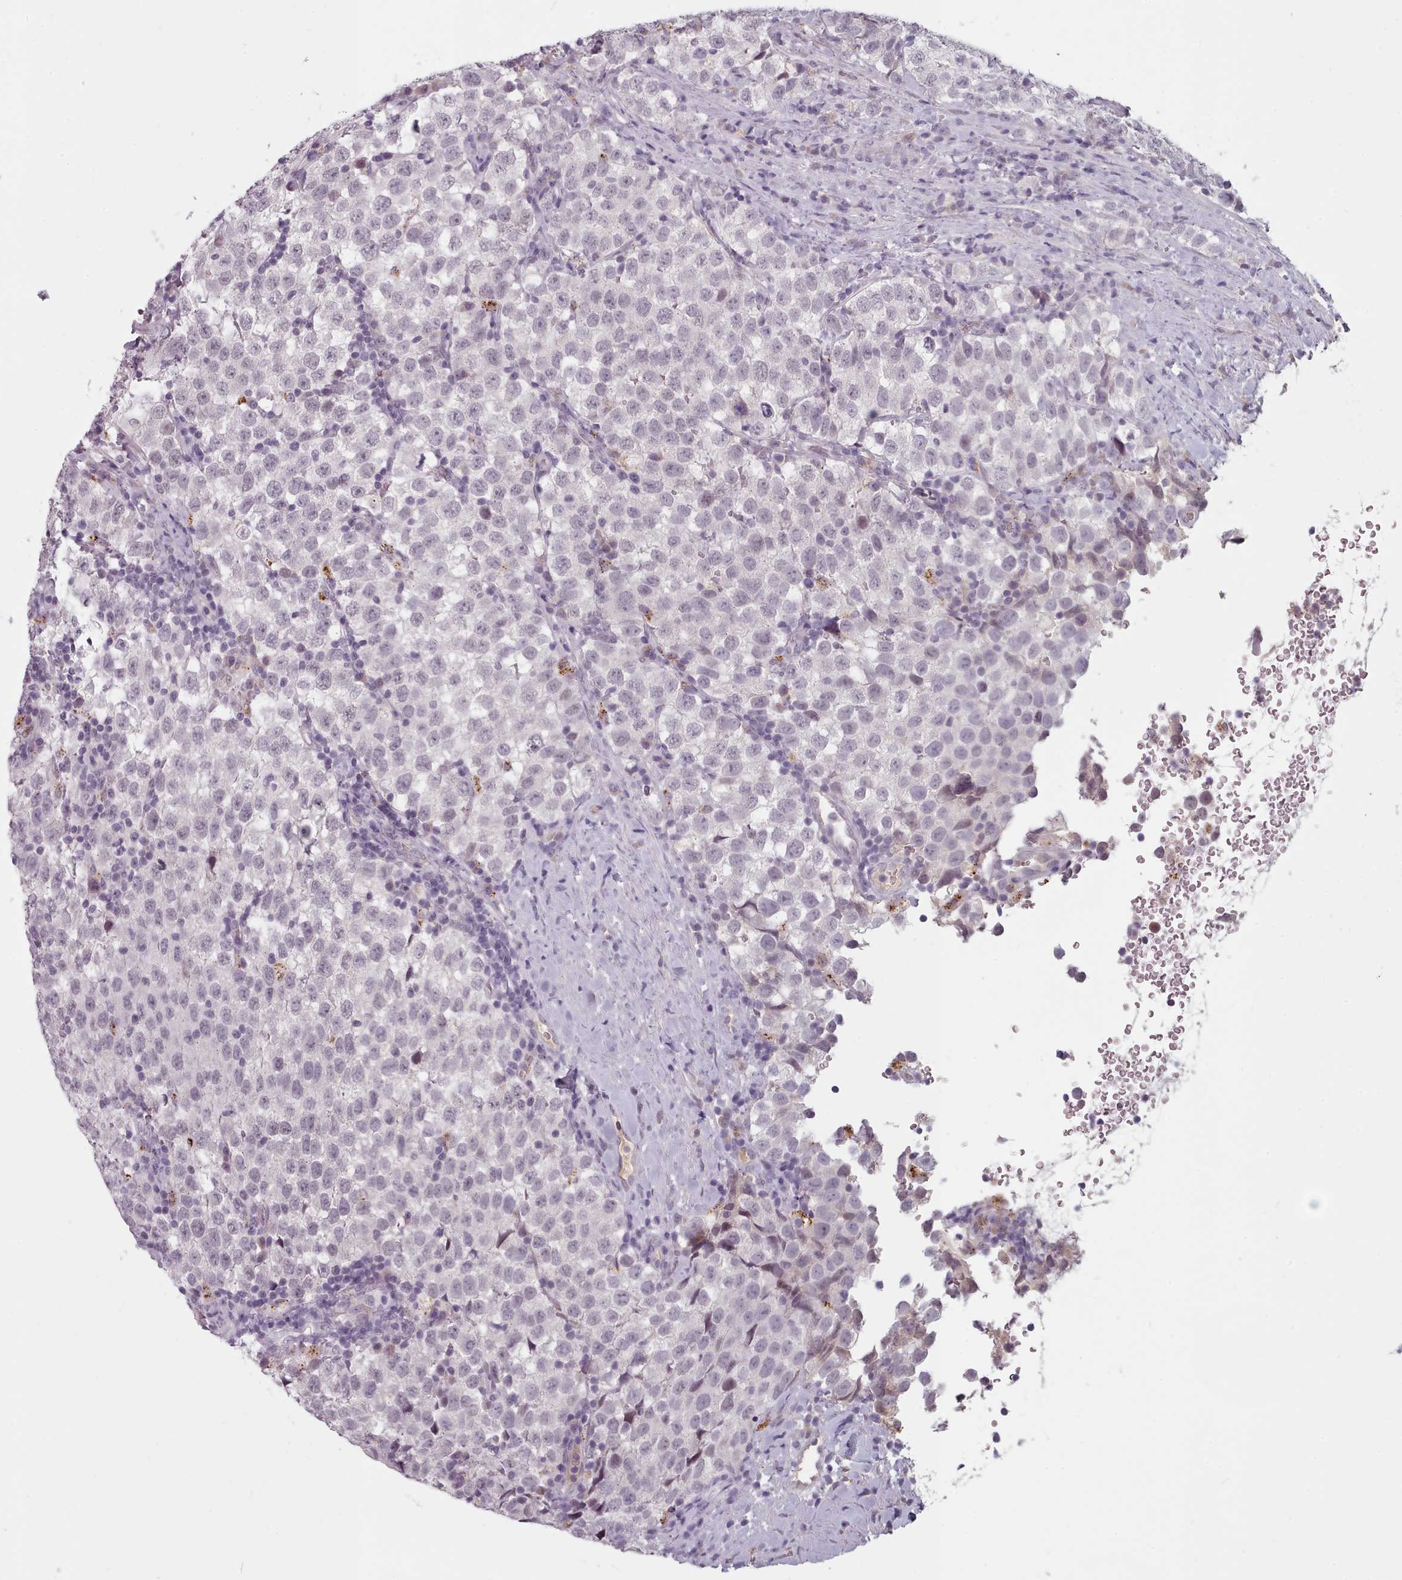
{"staining": {"intensity": "negative", "quantity": "none", "location": "none"}, "tissue": "testis cancer", "cell_type": "Tumor cells", "image_type": "cancer", "snomed": [{"axis": "morphology", "description": "Seminoma, NOS"}, {"axis": "topography", "description": "Testis"}], "caption": "High magnification brightfield microscopy of testis cancer stained with DAB (brown) and counterstained with hematoxylin (blue): tumor cells show no significant staining.", "gene": "PBX4", "patient": {"sex": "male", "age": 34}}